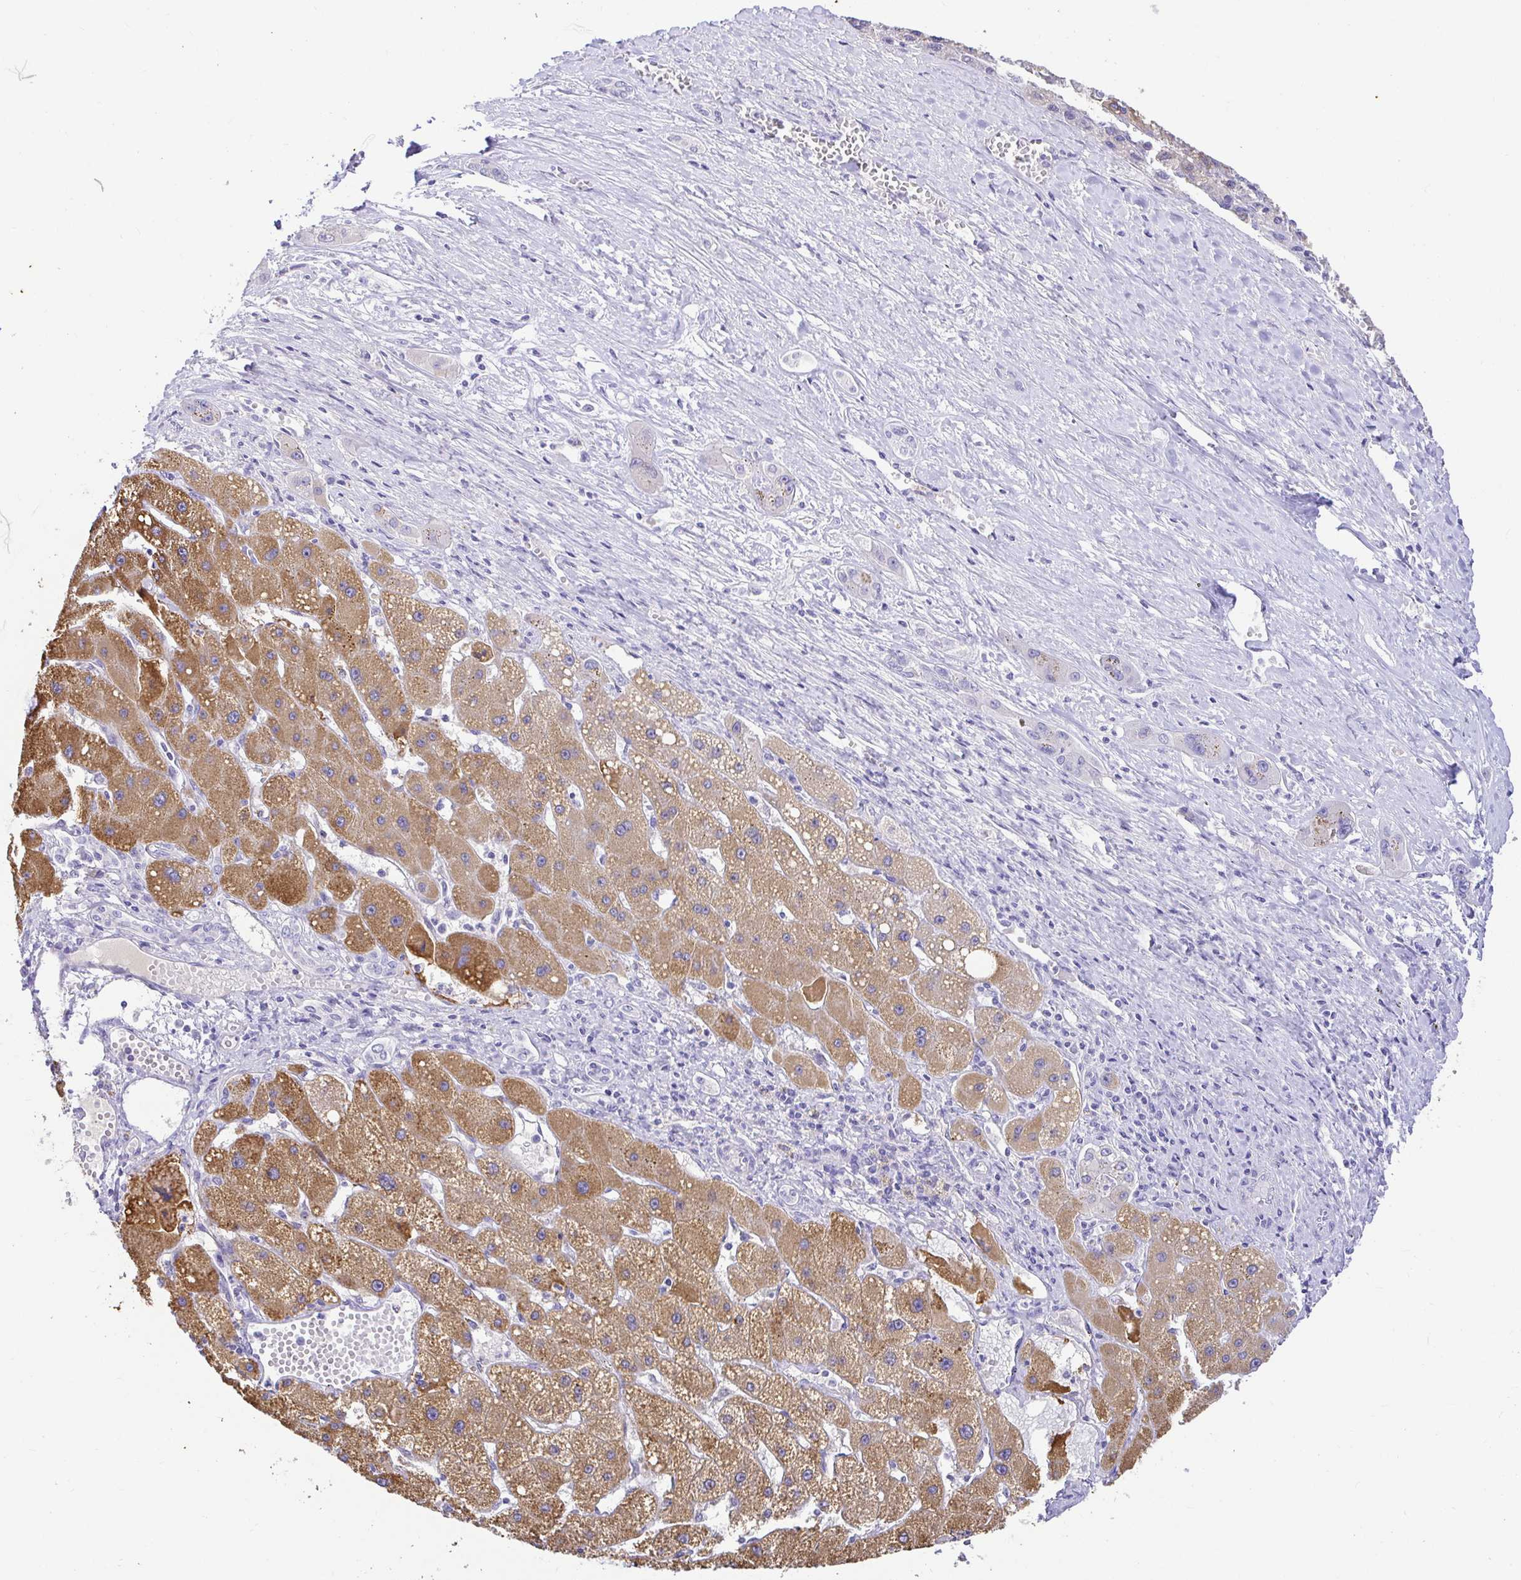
{"staining": {"intensity": "moderate", "quantity": ">75%", "location": "cytoplasmic/membranous"}, "tissue": "liver cancer", "cell_type": "Tumor cells", "image_type": "cancer", "snomed": [{"axis": "morphology", "description": "Carcinoma, Hepatocellular, NOS"}, {"axis": "topography", "description": "Liver"}], "caption": "Moderate cytoplasmic/membranous protein expression is seen in approximately >75% of tumor cells in liver cancer (hepatocellular carcinoma). The protein is shown in brown color, while the nuclei are stained blue.", "gene": "CDO1", "patient": {"sex": "female", "age": 82}}